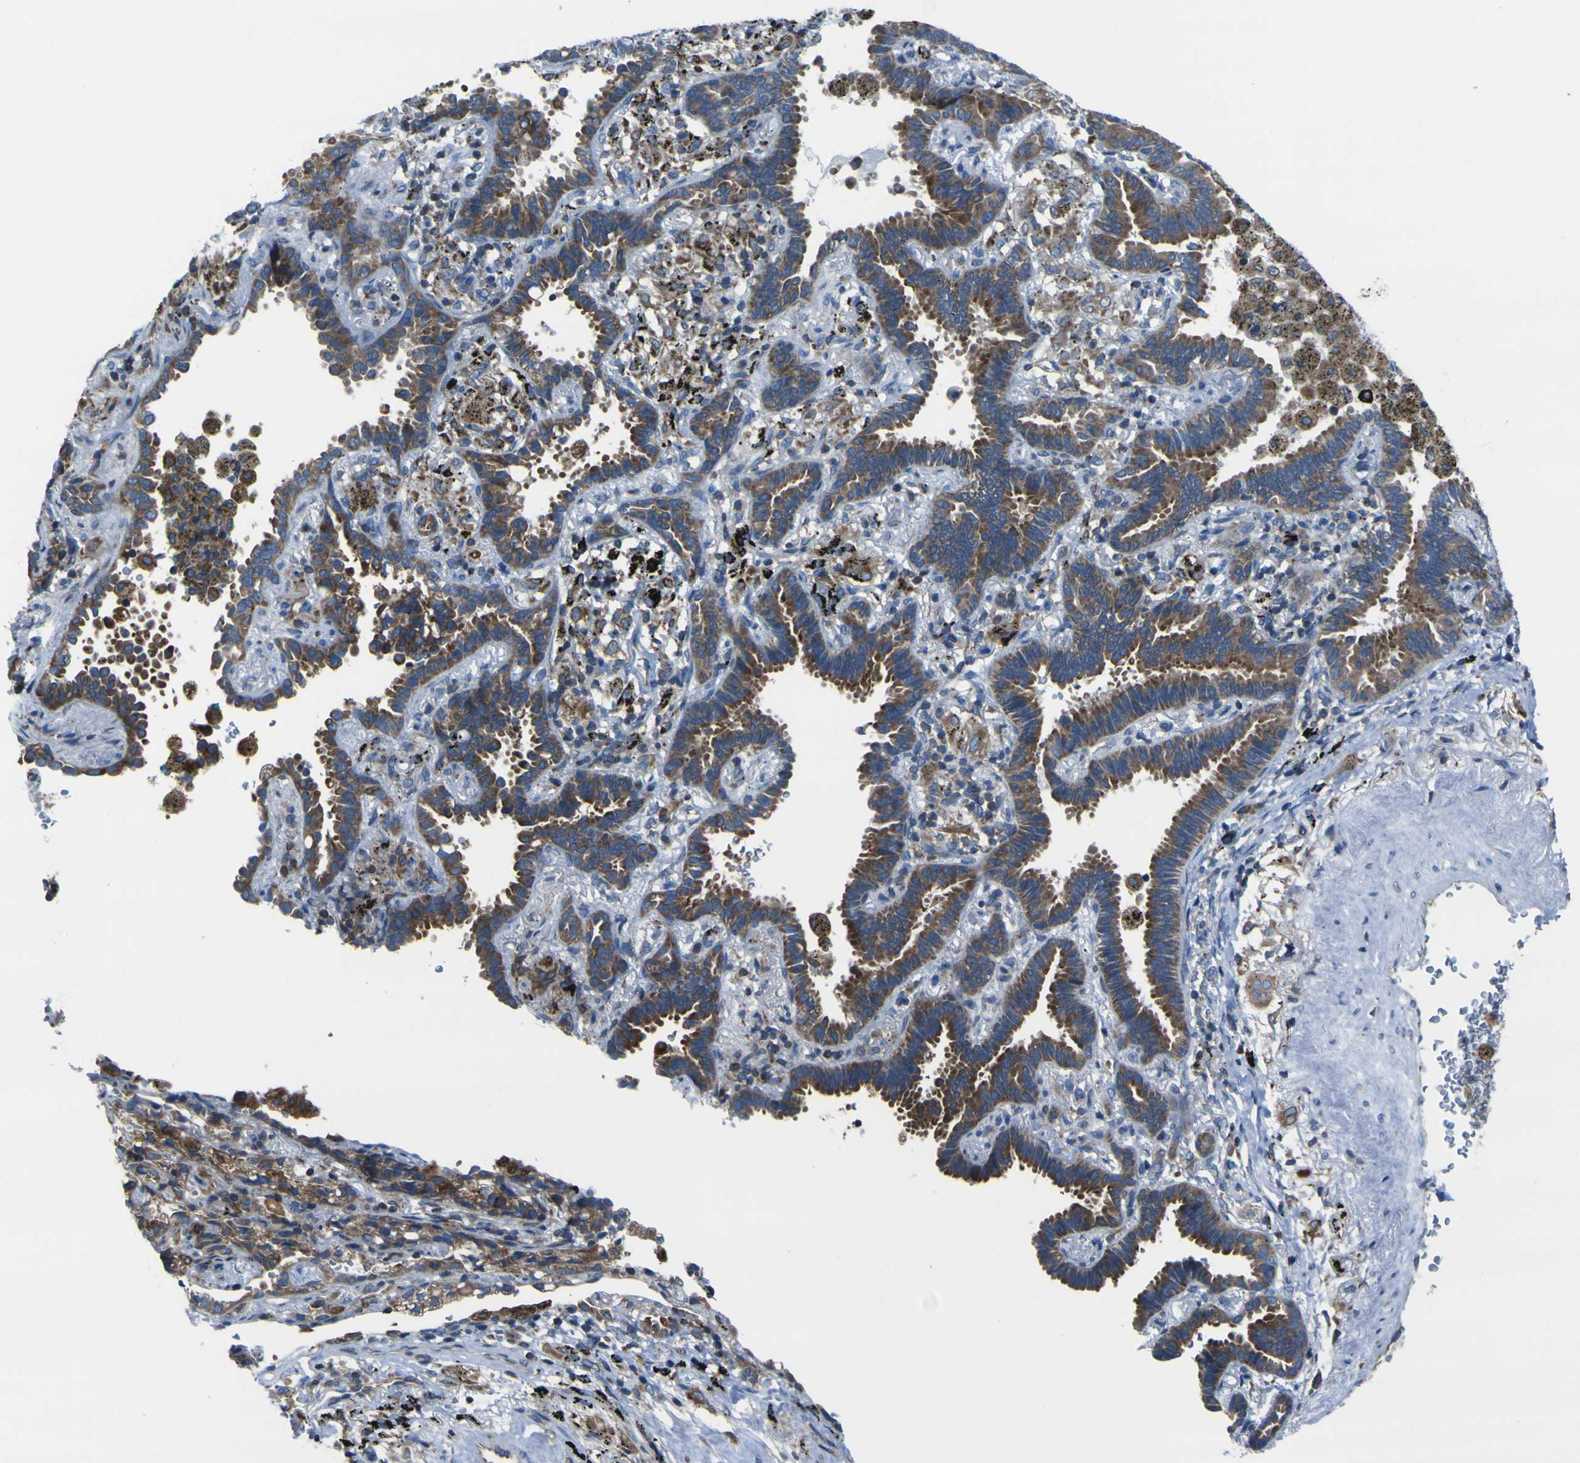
{"staining": {"intensity": "strong", "quantity": ">75%", "location": "cytoplasmic/membranous"}, "tissue": "lung cancer", "cell_type": "Tumor cells", "image_type": "cancer", "snomed": [{"axis": "morphology", "description": "Normal tissue, NOS"}, {"axis": "morphology", "description": "Adenocarcinoma, NOS"}, {"axis": "topography", "description": "Lung"}], "caption": "Lung cancer (adenocarcinoma) was stained to show a protein in brown. There is high levels of strong cytoplasmic/membranous positivity in approximately >75% of tumor cells.", "gene": "STIM1", "patient": {"sex": "male", "age": 59}}